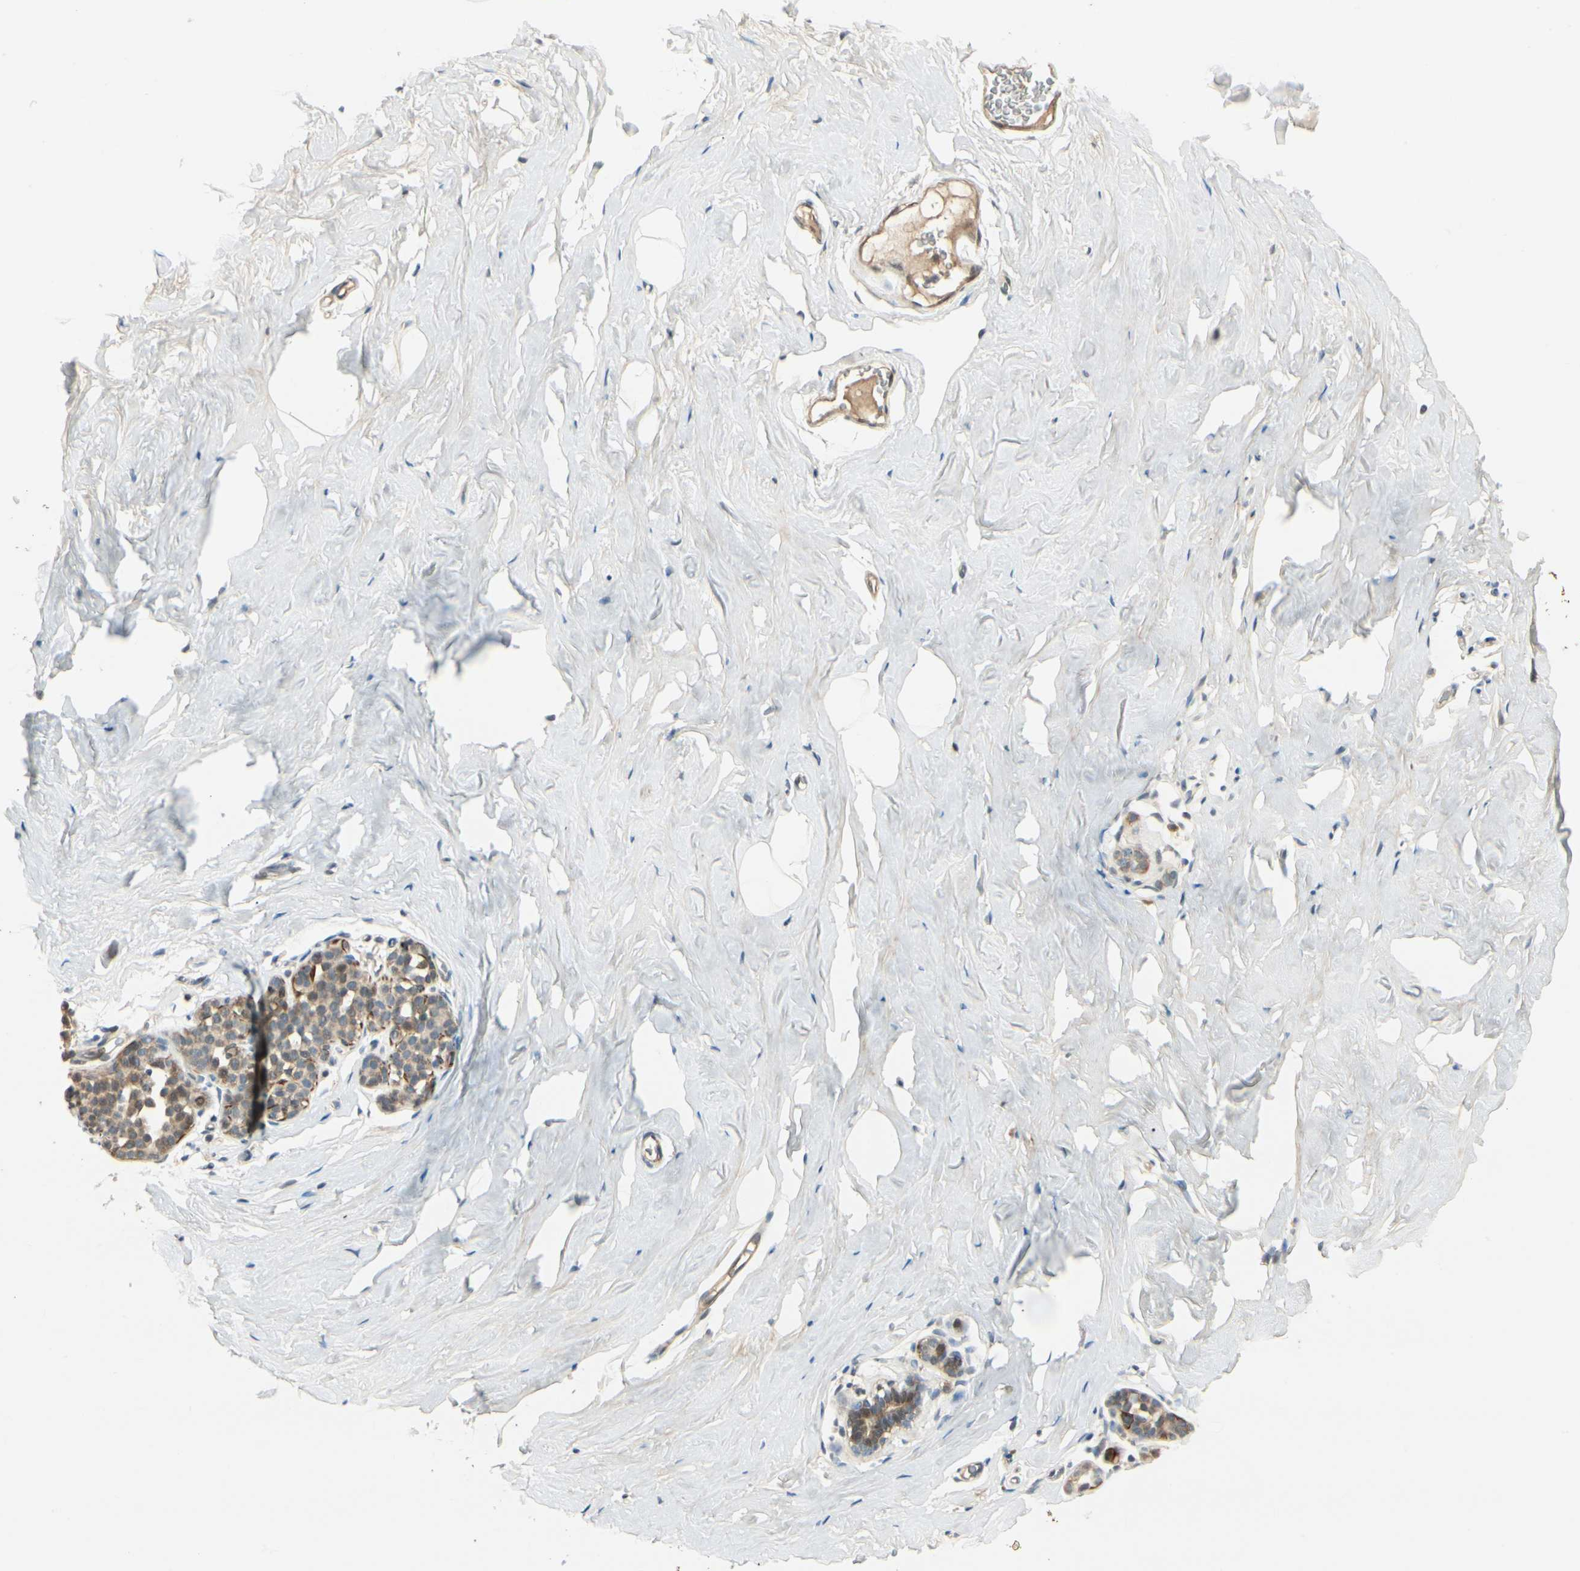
{"staining": {"intensity": "weak", "quantity": ">75%", "location": "cytoplasmic/membranous"}, "tissue": "breast", "cell_type": "Adipocytes", "image_type": "normal", "snomed": [{"axis": "morphology", "description": "Normal tissue, NOS"}, {"axis": "topography", "description": "Breast"}], "caption": "A low amount of weak cytoplasmic/membranous positivity is present in approximately >75% of adipocytes in normal breast.", "gene": "P4HA3", "patient": {"sex": "female", "age": 75}}